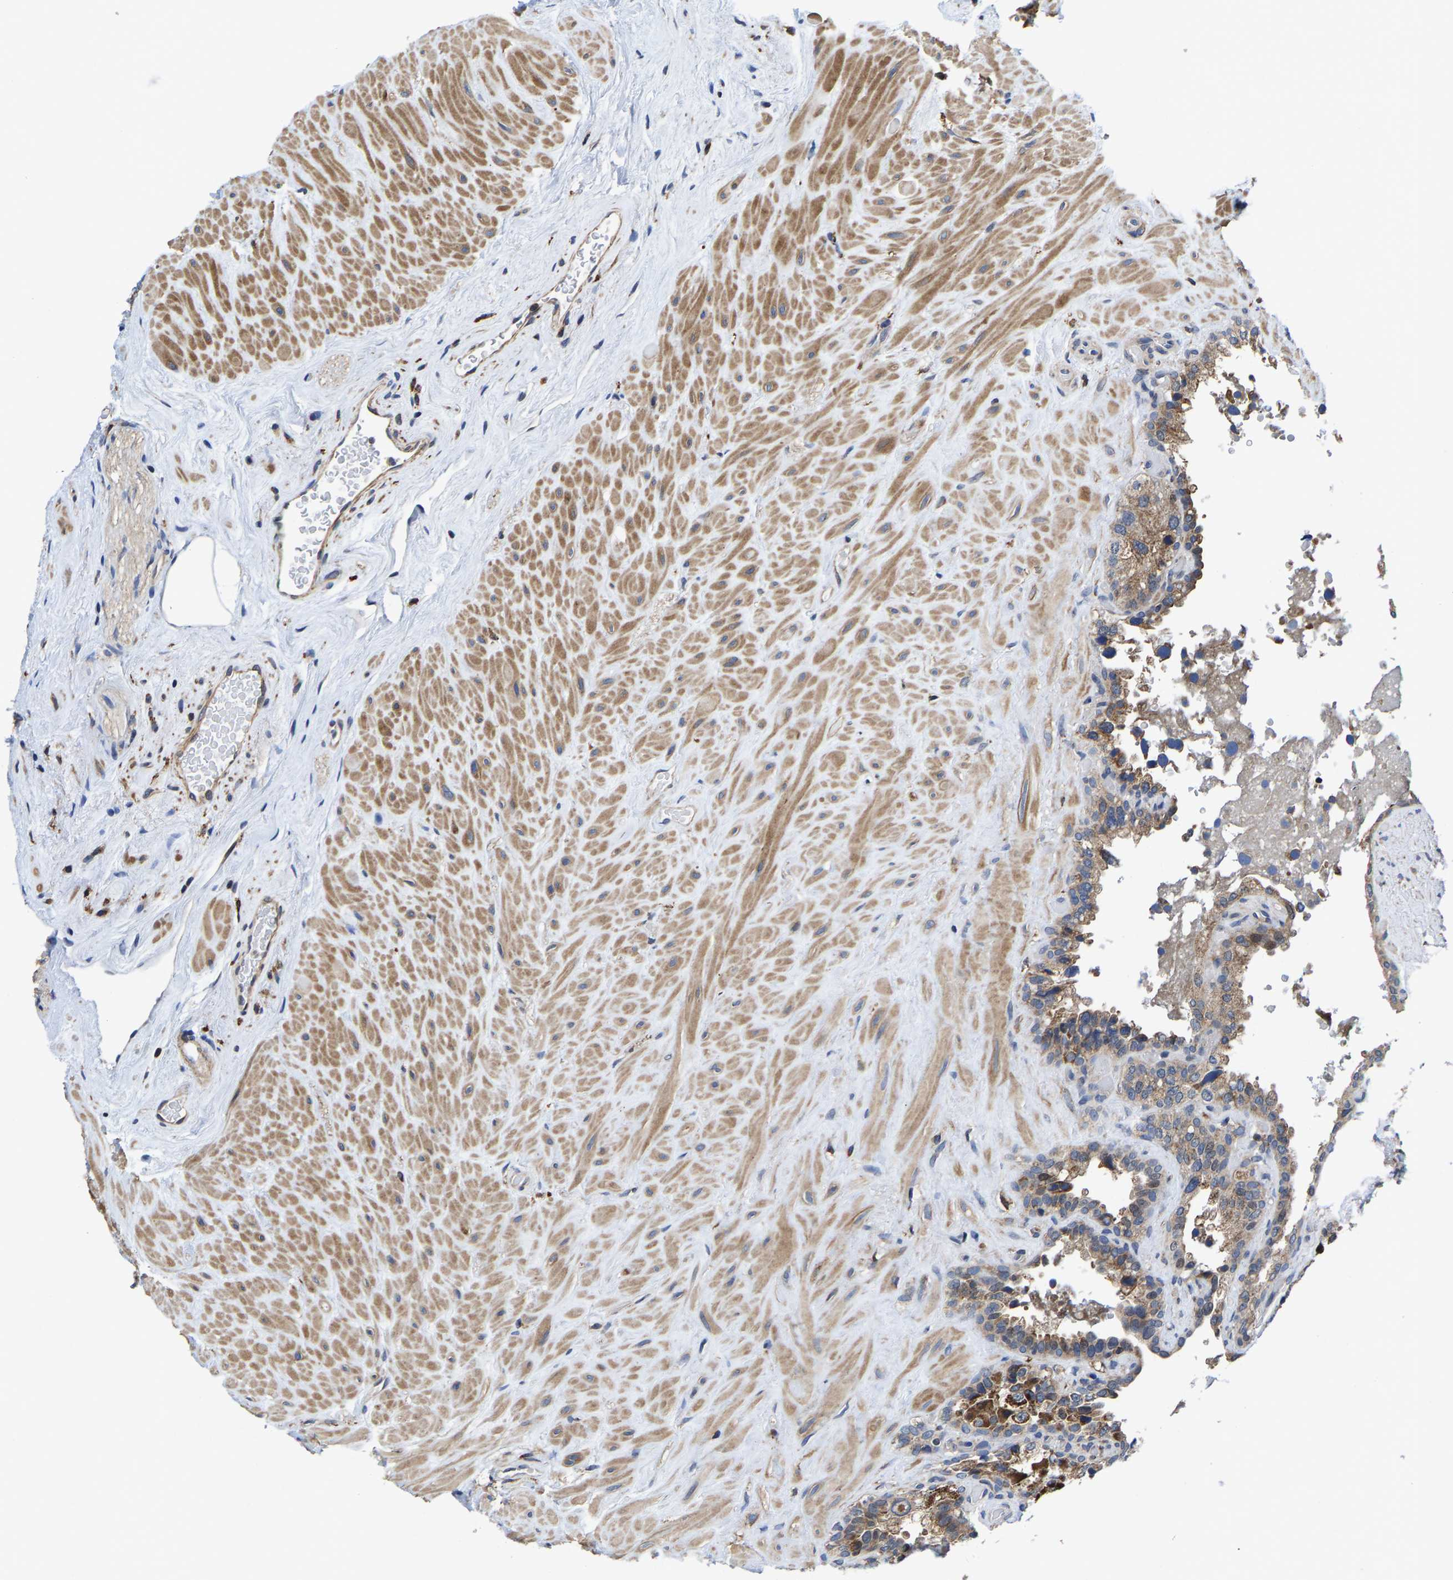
{"staining": {"intensity": "weak", "quantity": "25%-75%", "location": "cytoplasmic/membranous"}, "tissue": "seminal vesicle", "cell_type": "Glandular cells", "image_type": "normal", "snomed": [{"axis": "morphology", "description": "Normal tissue, NOS"}, {"axis": "topography", "description": "Seminal veicle"}], "caption": "Immunohistochemistry image of normal seminal vesicle: seminal vesicle stained using IHC reveals low levels of weak protein expression localized specifically in the cytoplasmic/membranous of glandular cells, appearing as a cytoplasmic/membranous brown color.", "gene": "PFKFB3", "patient": {"sex": "male", "age": 68}}